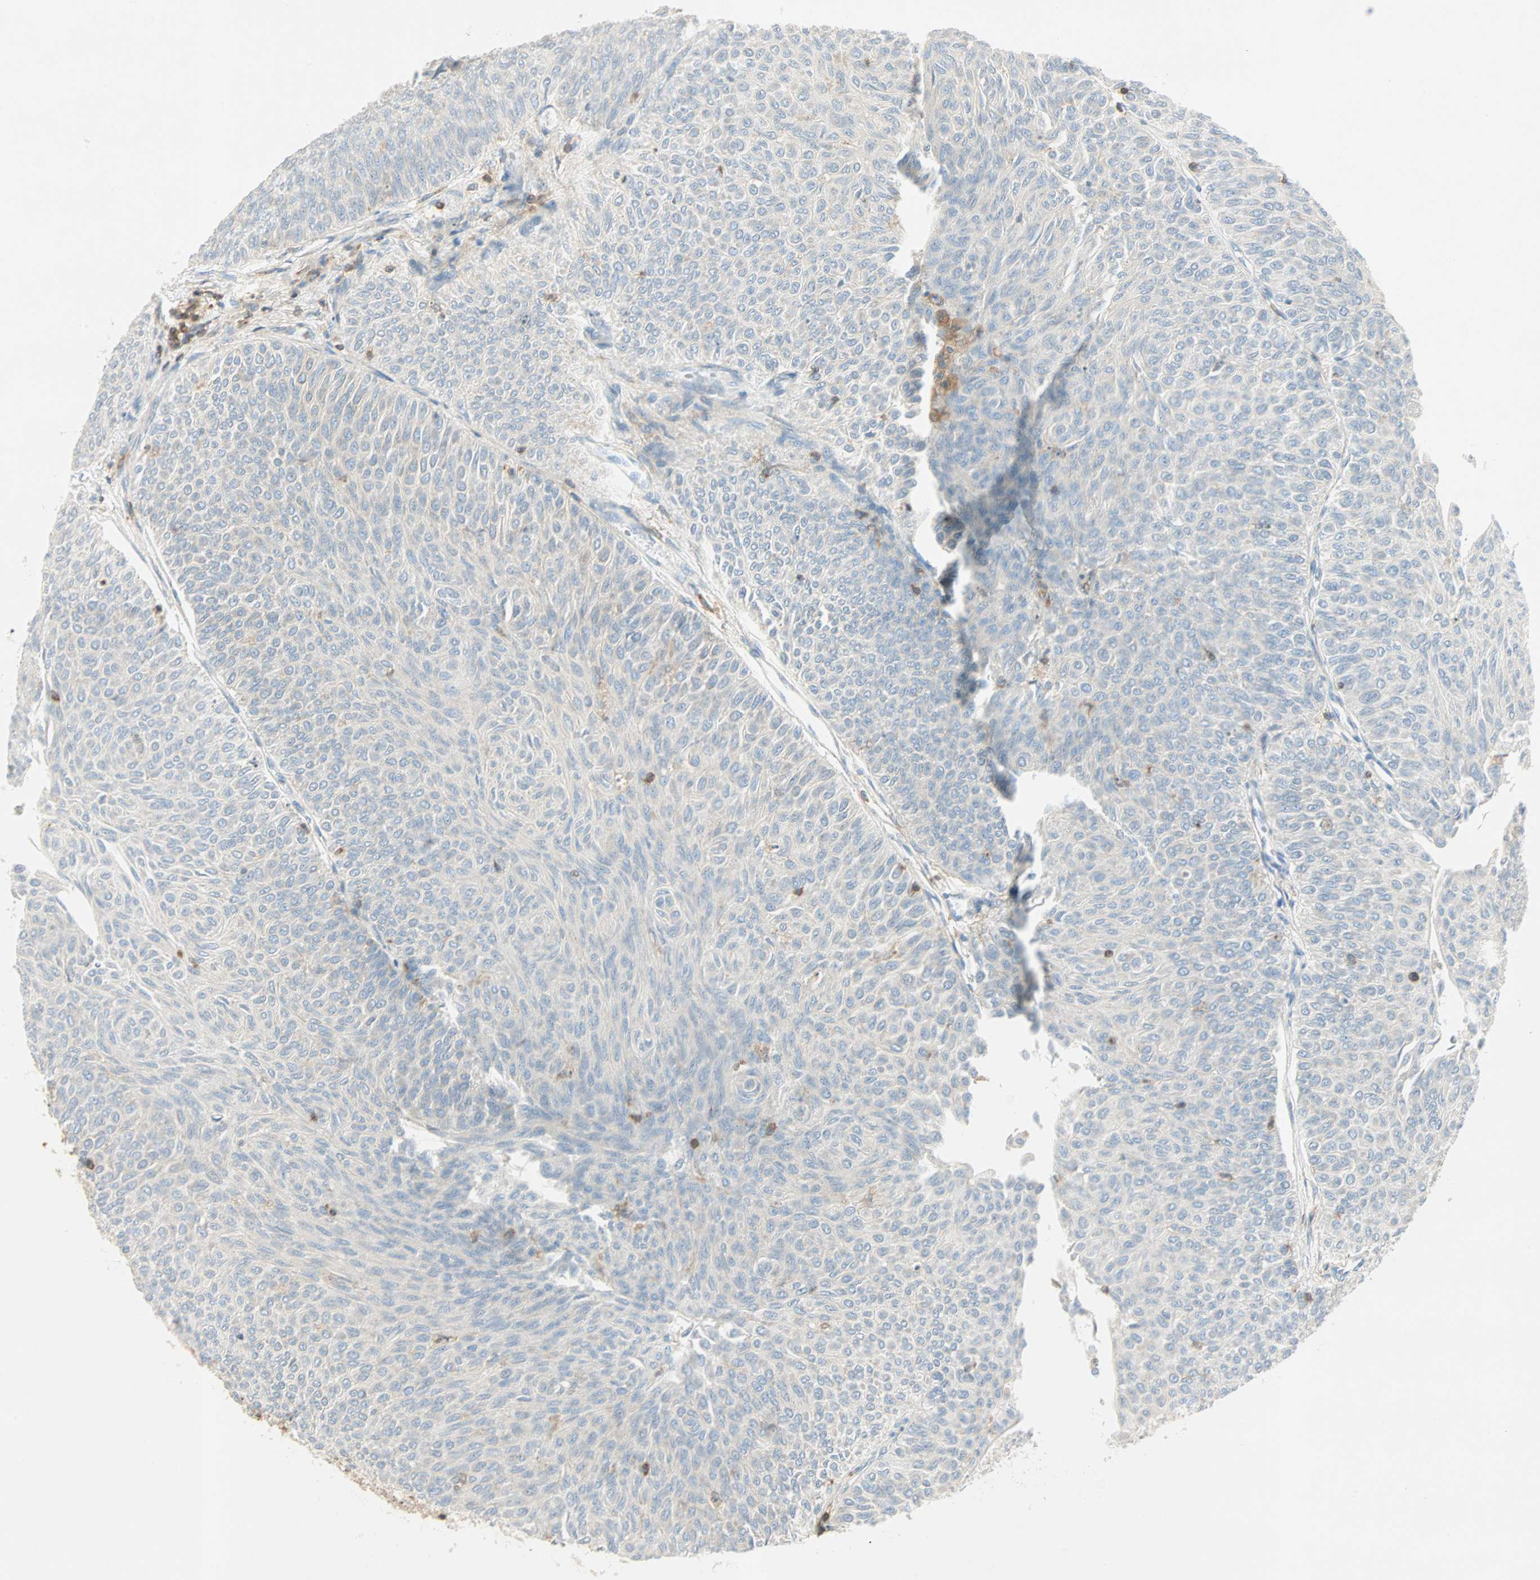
{"staining": {"intensity": "negative", "quantity": "none", "location": "none"}, "tissue": "urothelial cancer", "cell_type": "Tumor cells", "image_type": "cancer", "snomed": [{"axis": "morphology", "description": "Urothelial carcinoma, Low grade"}, {"axis": "topography", "description": "Urinary bladder"}], "caption": "Immunohistochemistry photomicrograph of neoplastic tissue: human low-grade urothelial carcinoma stained with DAB (3,3'-diaminobenzidine) displays no significant protein expression in tumor cells.", "gene": "FMNL1", "patient": {"sex": "male", "age": 78}}